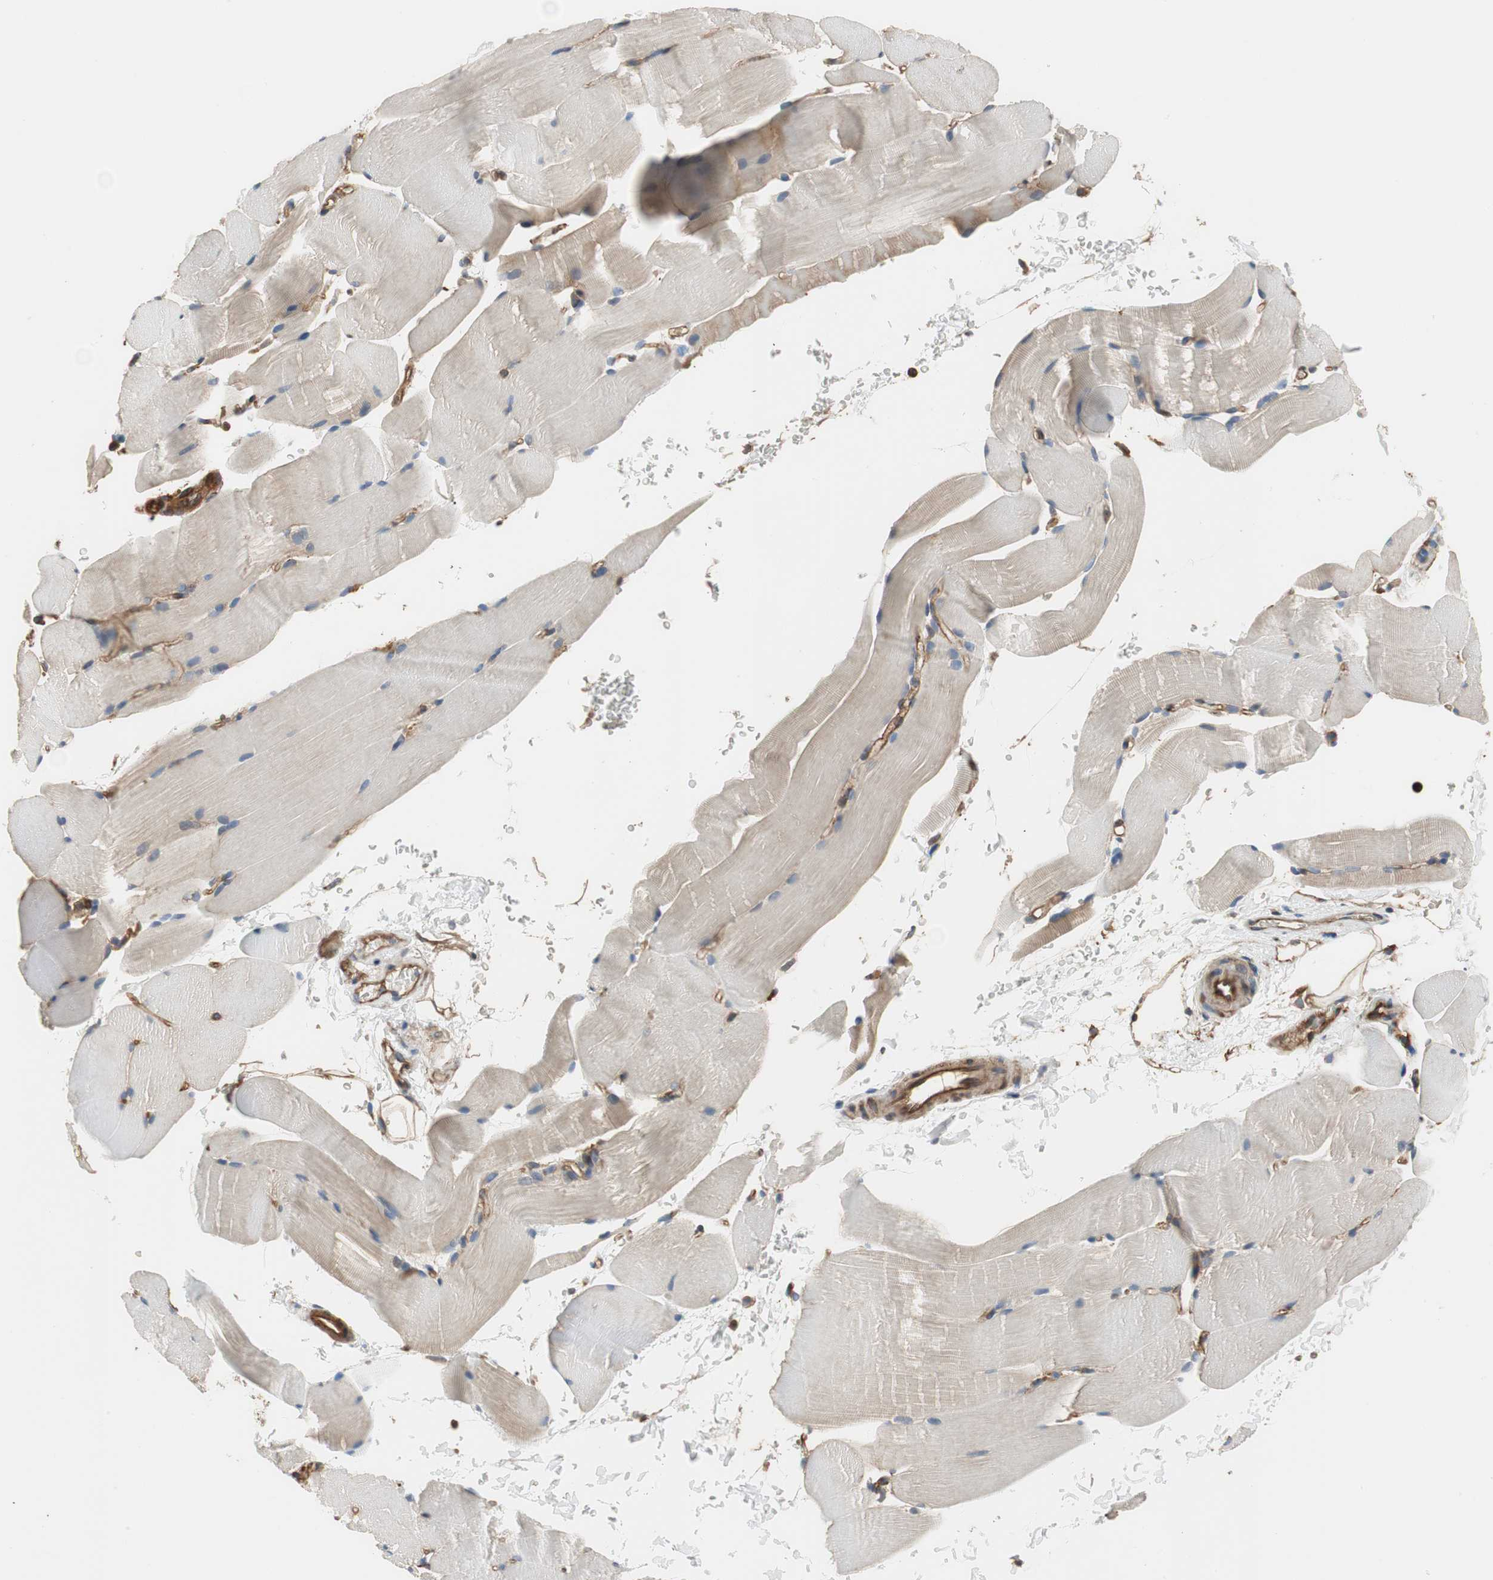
{"staining": {"intensity": "weak", "quantity": "25%-75%", "location": "cytoplasmic/membranous"}, "tissue": "skeletal muscle", "cell_type": "Myocytes", "image_type": "normal", "snomed": [{"axis": "morphology", "description": "Normal tissue, NOS"}, {"axis": "topography", "description": "Skeletal muscle"}, {"axis": "topography", "description": "Parathyroid gland"}], "caption": "Skeletal muscle stained with immunohistochemistry exhibits weak cytoplasmic/membranous staining in about 25%-75% of myocytes. The staining is performed using DAB (3,3'-diaminobenzidine) brown chromogen to label protein expression. The nuclei are counter-stained blue using hematoxylin.", "gene": "IL1RL1", "patient": {"sex": "female", "age": 37}}